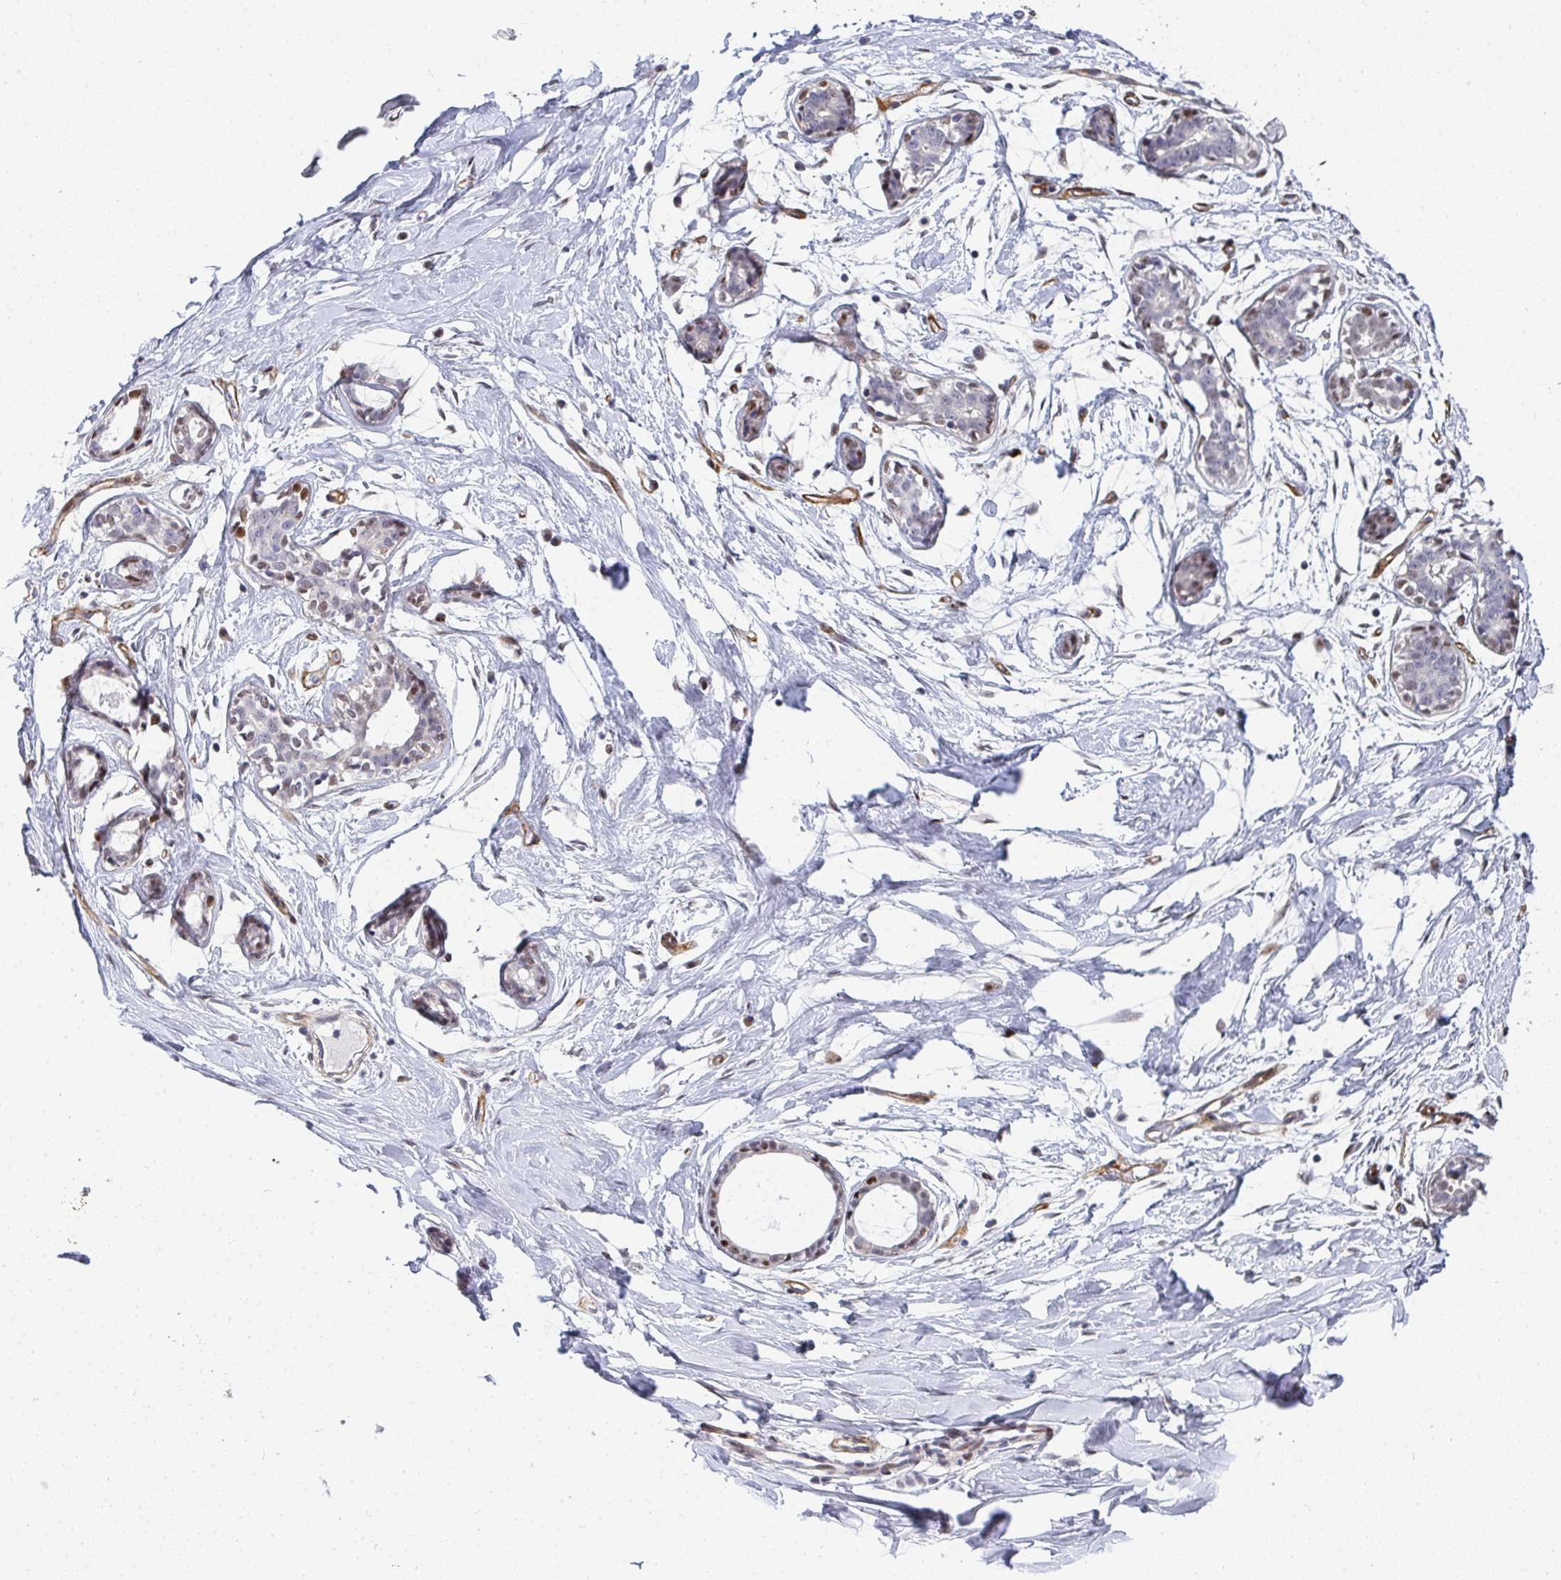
{"staining": {"intensity": "weak", "quantity": "25%-75%", "location": "cytoplasmic/membranous"}, "tissue": "breast", "cell_type": "Adipocytes", "image_type": "normal", "snomed": [{"axis": "morphology", "description": "Normal tissue, NOS"}, {"axis": "topography", "description": "Breast"}], "caption": "Immunohistochemistry (IHC) (DAB (3,3'-diaminobenzidine)) staining of normal breast shows weak cytoplasmic/membranous protein positivity in approximately 25%-75% of adipocytes. Nuclei are stained in blue.", "gene": "ZIC3", "patient": {"sex": "female", "age": 27}}